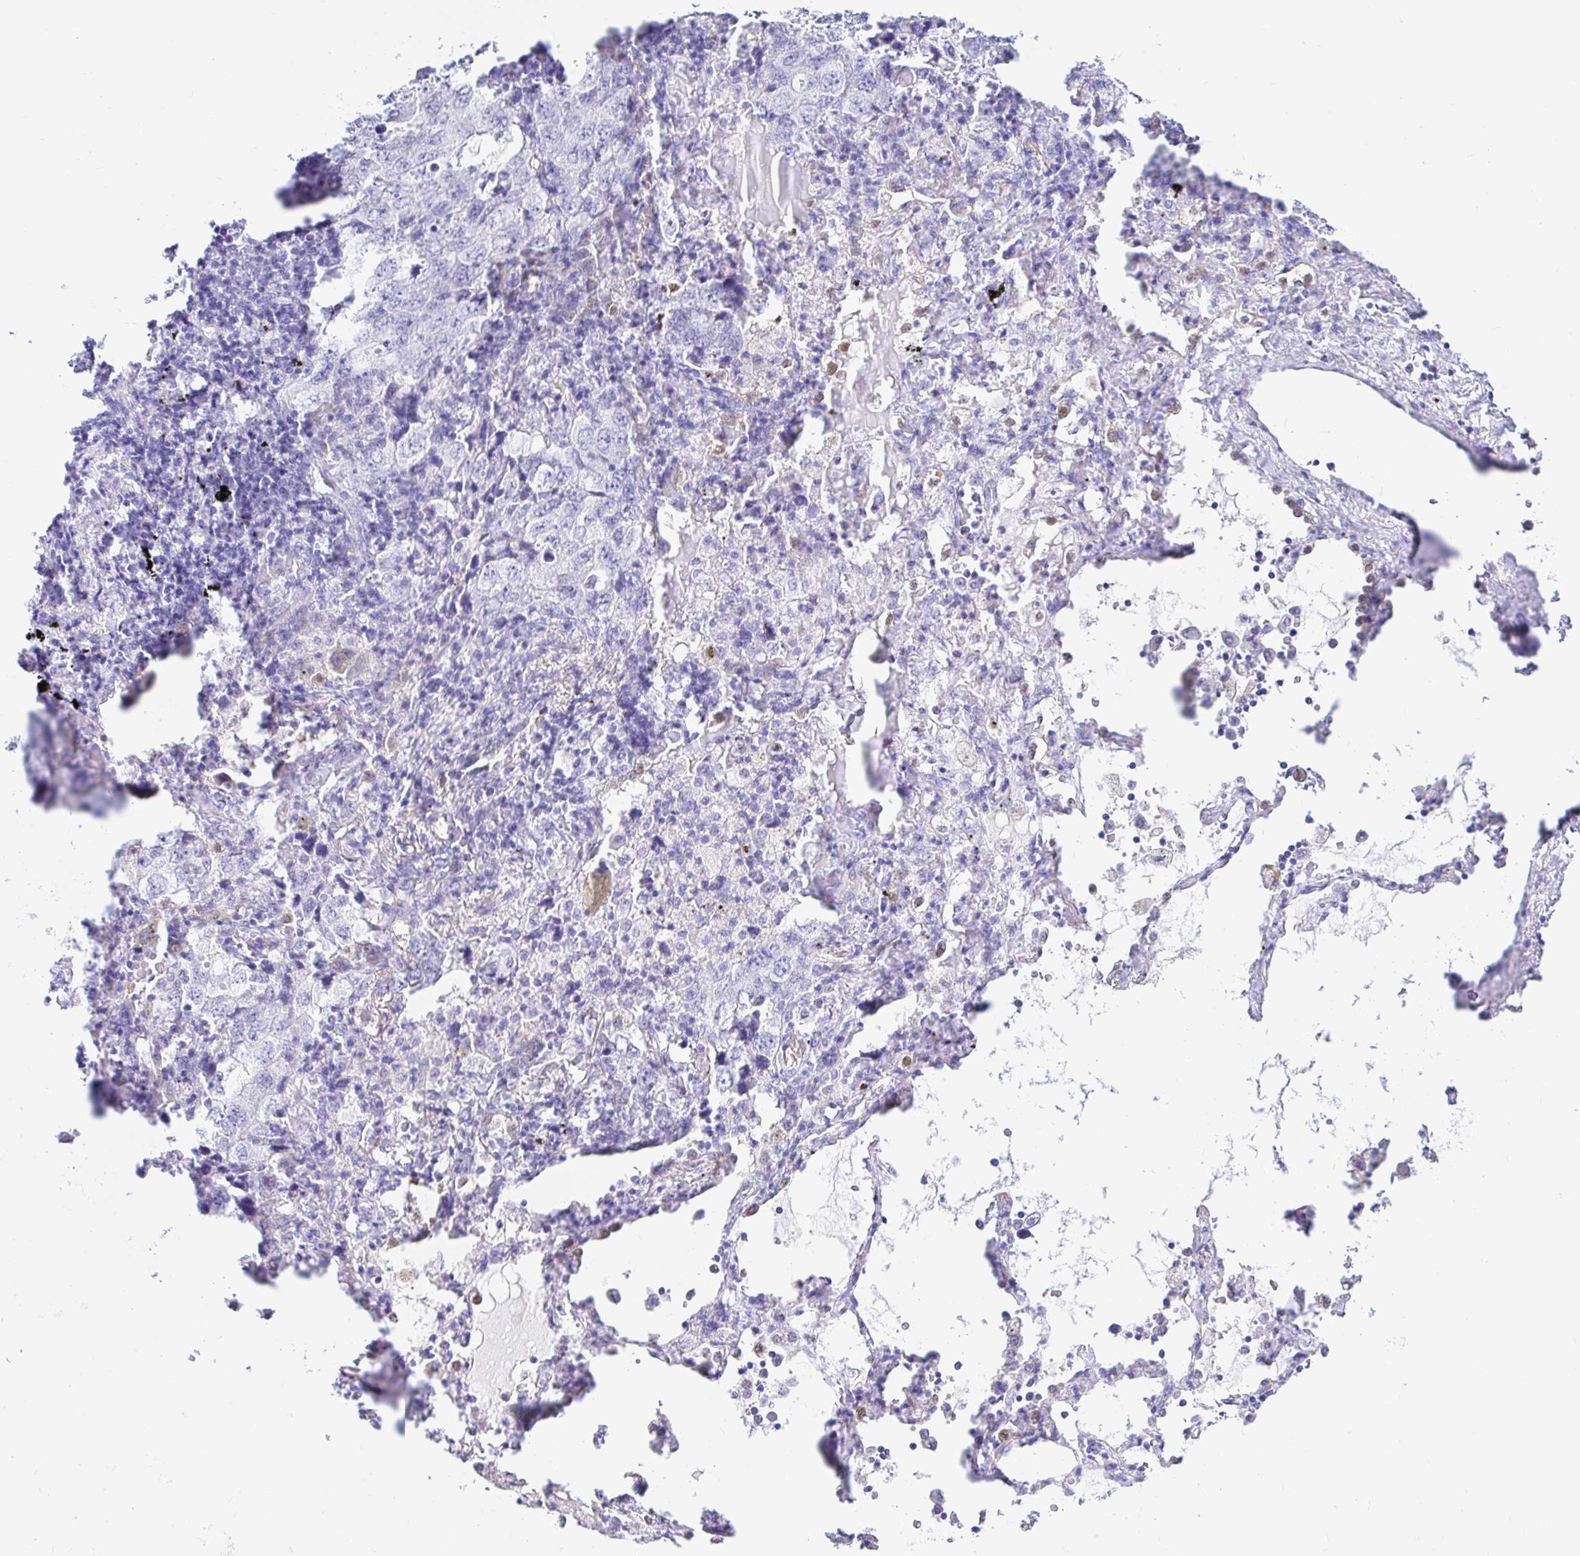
{"staining": {"intensity": "negative", "quantity": "none", "location": "none"}, "tissue": "lung cancer", "cell_type": "Tumor cells", "image_type": "cancer", "snomed": [{"axis": "morphology", "description": "Adenocarcinoma, NOS"}, {"axis": "topography", "description": "Lung"}], "caption": "Tumor cells are negative for protein expression in human lung cancer.", "gene": "PPP1R1B", "patient": {"sex": "female", "age": 57}}